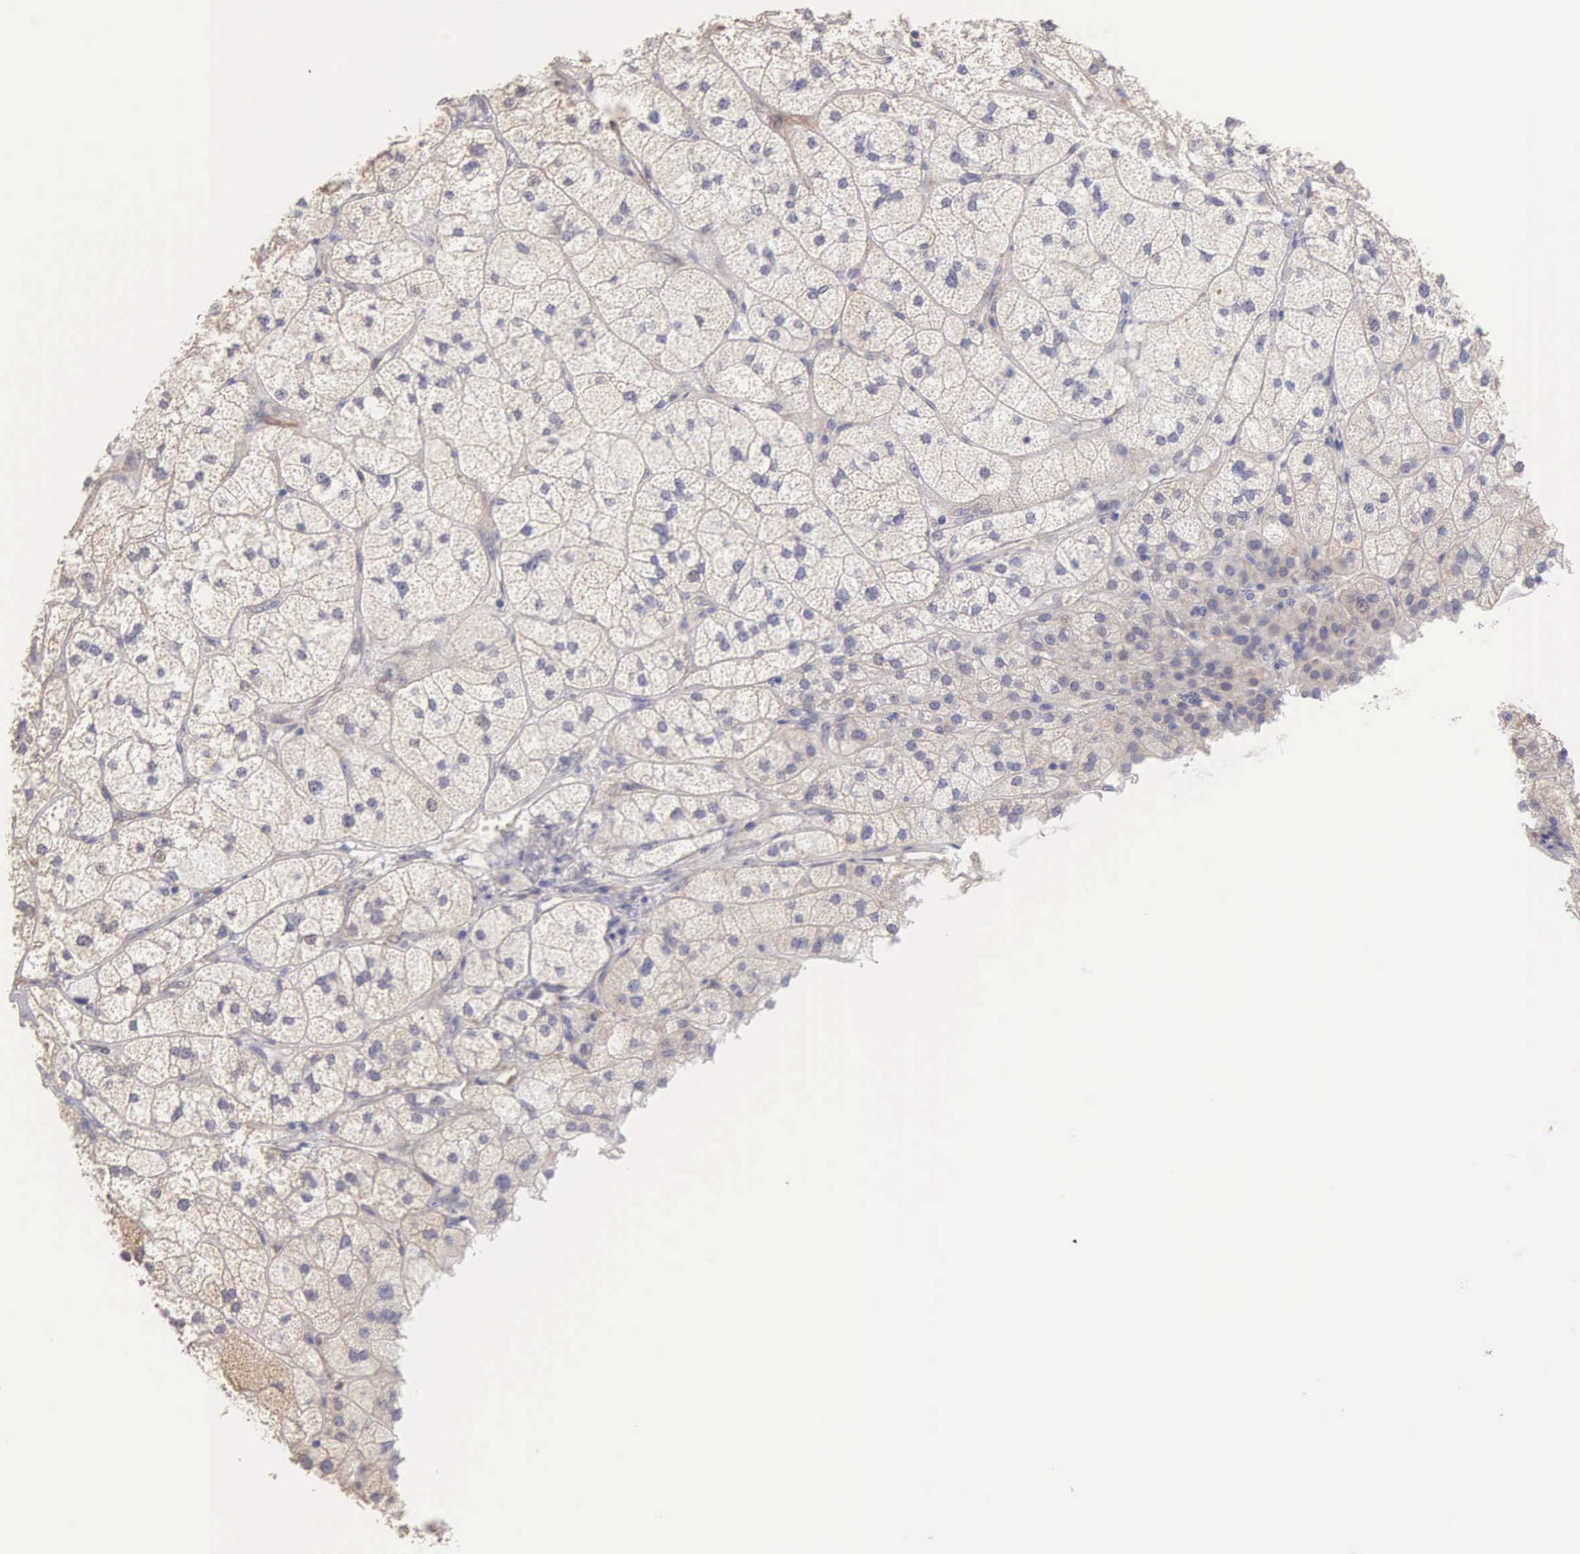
{"staining": {"intensity": "weak", "quantity": "25%-75%", "location": "cytoplasmic/membranous"}, "tissue": "adrenal gland", "cell_type": "Glandular cells", "image_type": "normal", "snomed": [{"axis": "morphology", "description": "Normal tissue, NOS"}, {"axis": "topography", "description": "Adrenal gland"}], "caption": "A brown stain shows weak cytoplasmic/membranous positivity of a protein in glandular cells of normal adrenal gland.", "gene": "PIR", "patient": {"sex": "female", "age": 60}}